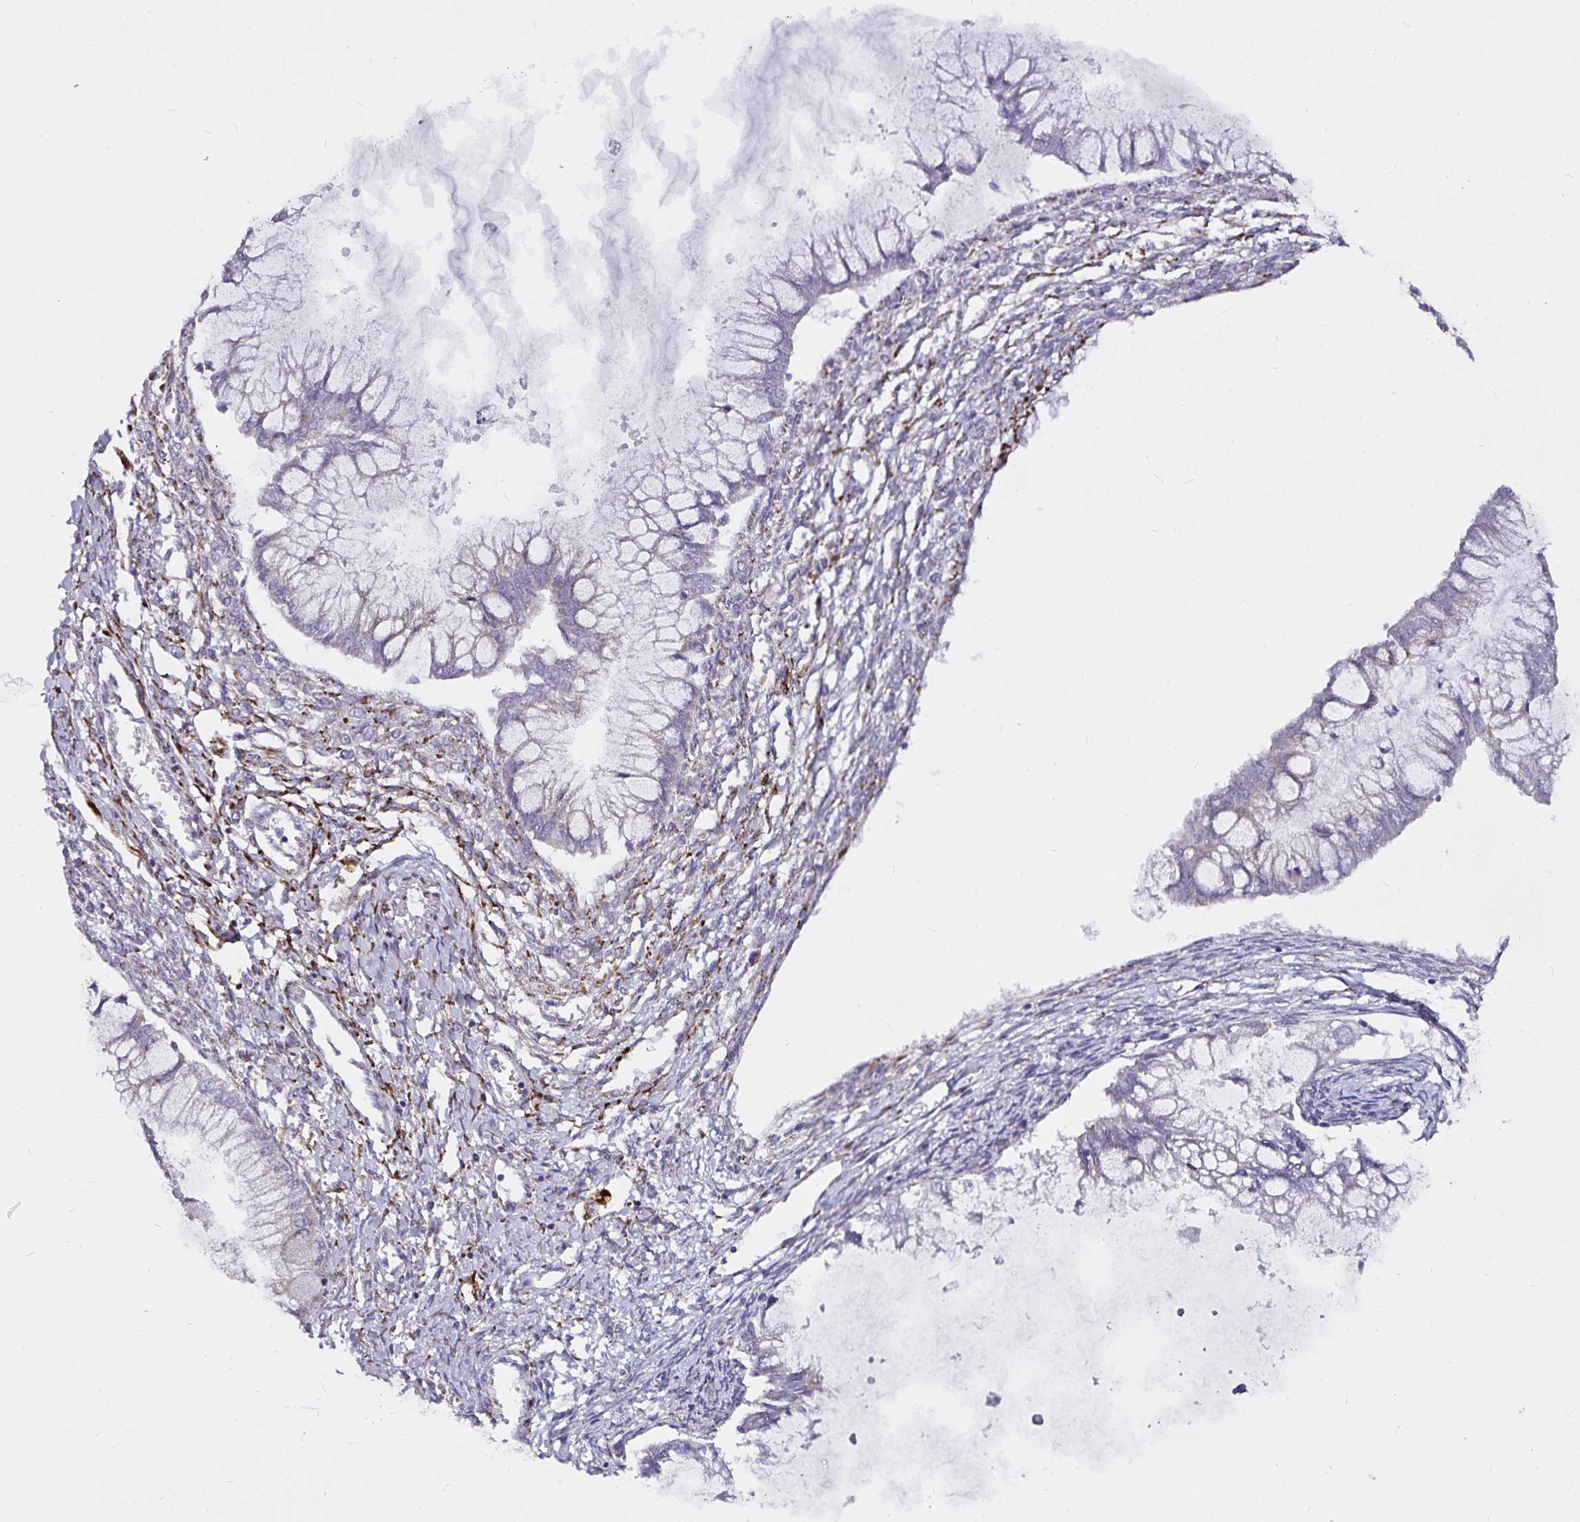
{"staining": {"intensity": "negative", "quantity": "none", "location": "none"}, "tissue": "ovarian cancer", "cell_type": "Tumor cells", "image_type": "cancer", "snomed": [{"axis": "morphology", "description": "Cystadenocarcinoma, mucinous, NOS"}, {"axis": "topography", "description": "Ovary"}], "caption": "This is a histopathology image of immunohistochemistry (IHC) staining of ovarian cancer (mucinous cystadenocarcinoma), which shows no positivity in tumor cells.", "gene": "P4HA2", "patient": {"sex": "female", "age": 34}}